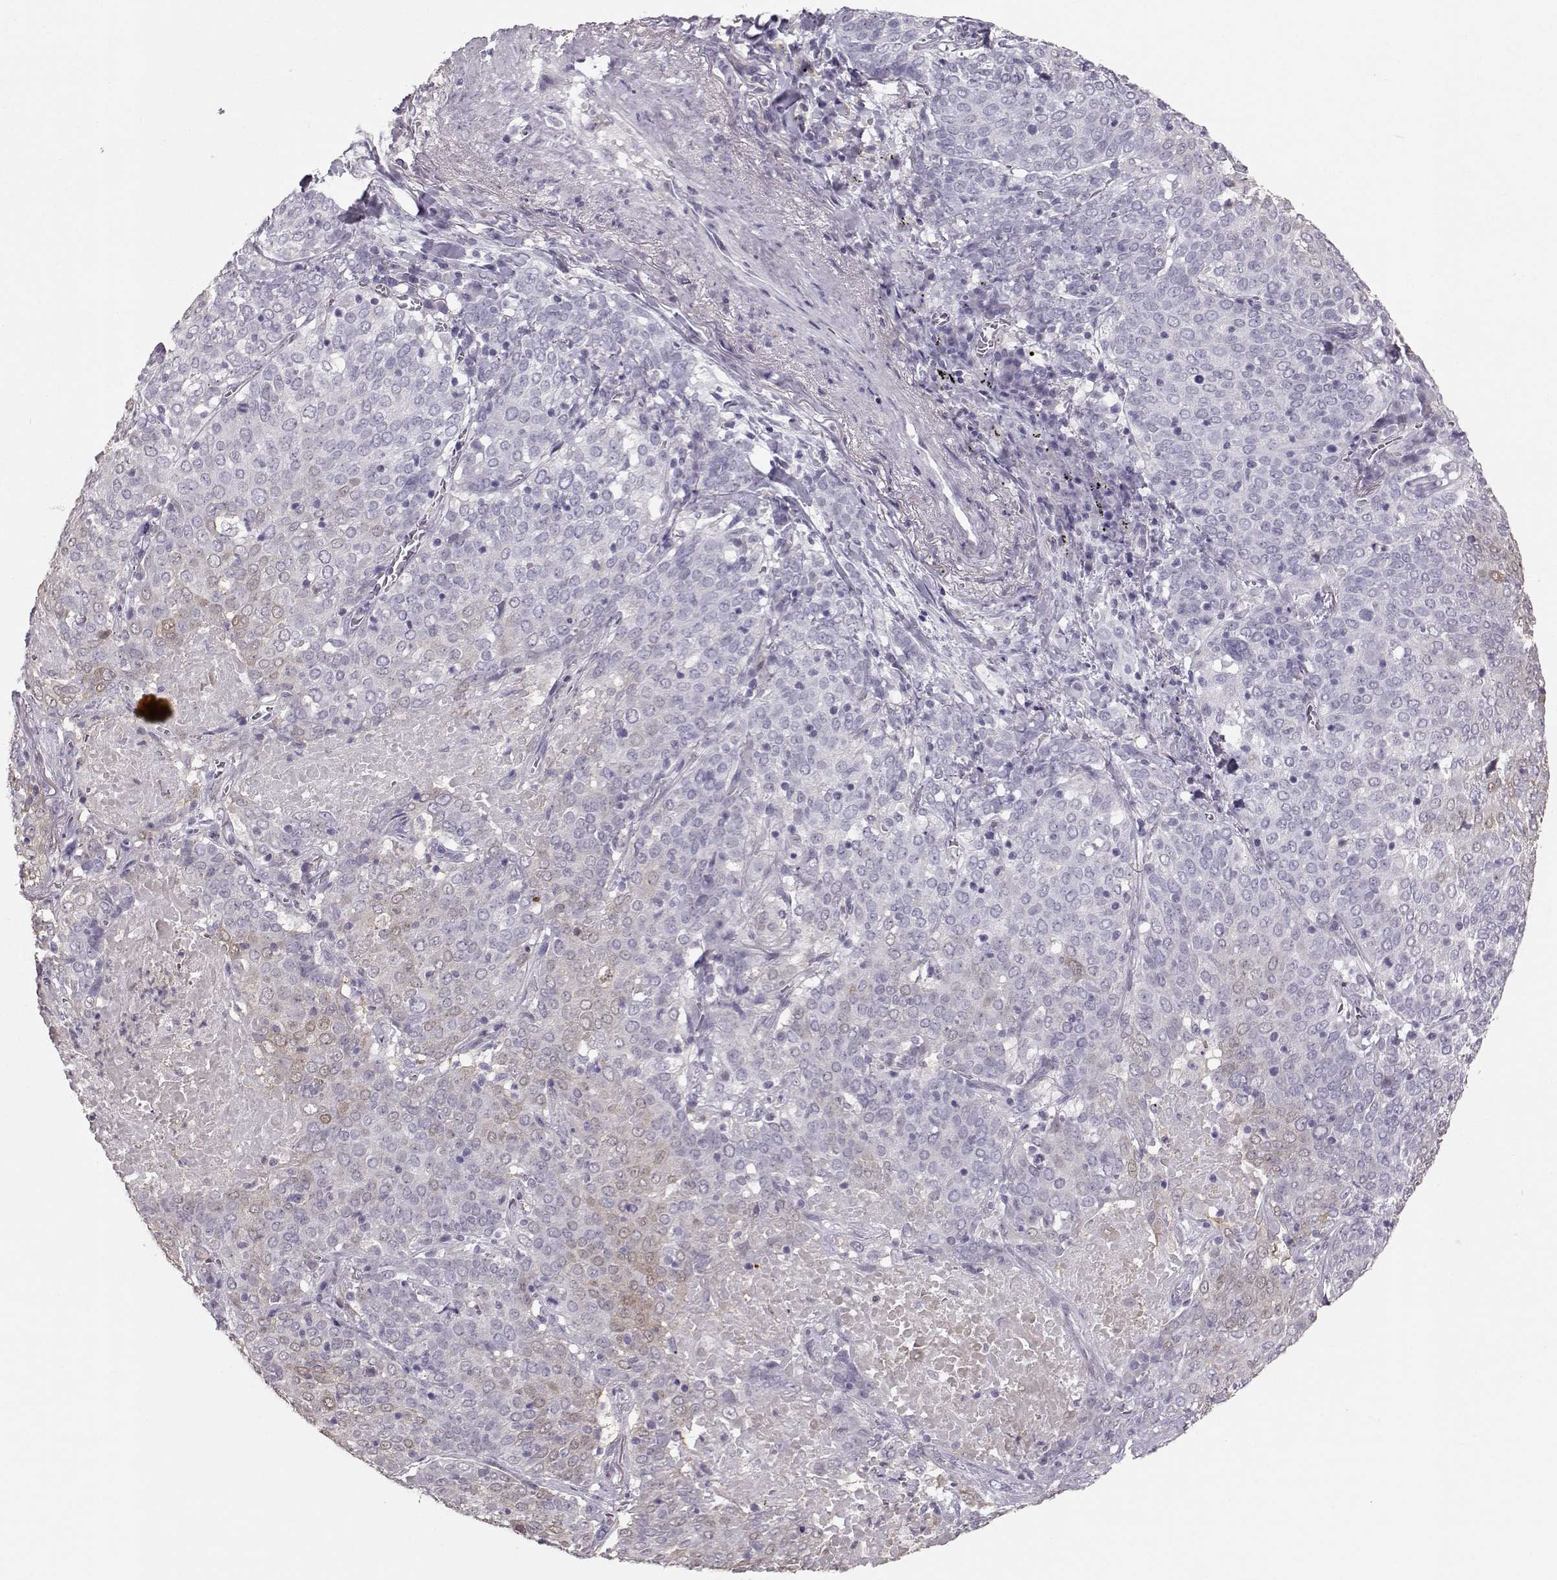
{"staining": {"intensity": "weak", "quantity": "<25%", "location": "cytoplasmic/membranous"}, "tissue": "lung cancer", "cell_type": "Tumor cells", "image_type": "cancer", "snomed": [{"axis": "morphology", "description": "Squamous cell carcinoma, NOS"}, {"axis": "topography", "description": "Lung"}], "caption": "A histopathology image of human lung squamous cell carcinoma is negative for staining in tumor cells.", "gene": "POU1F1", "patient": {"sex": "male", "age": 82}}